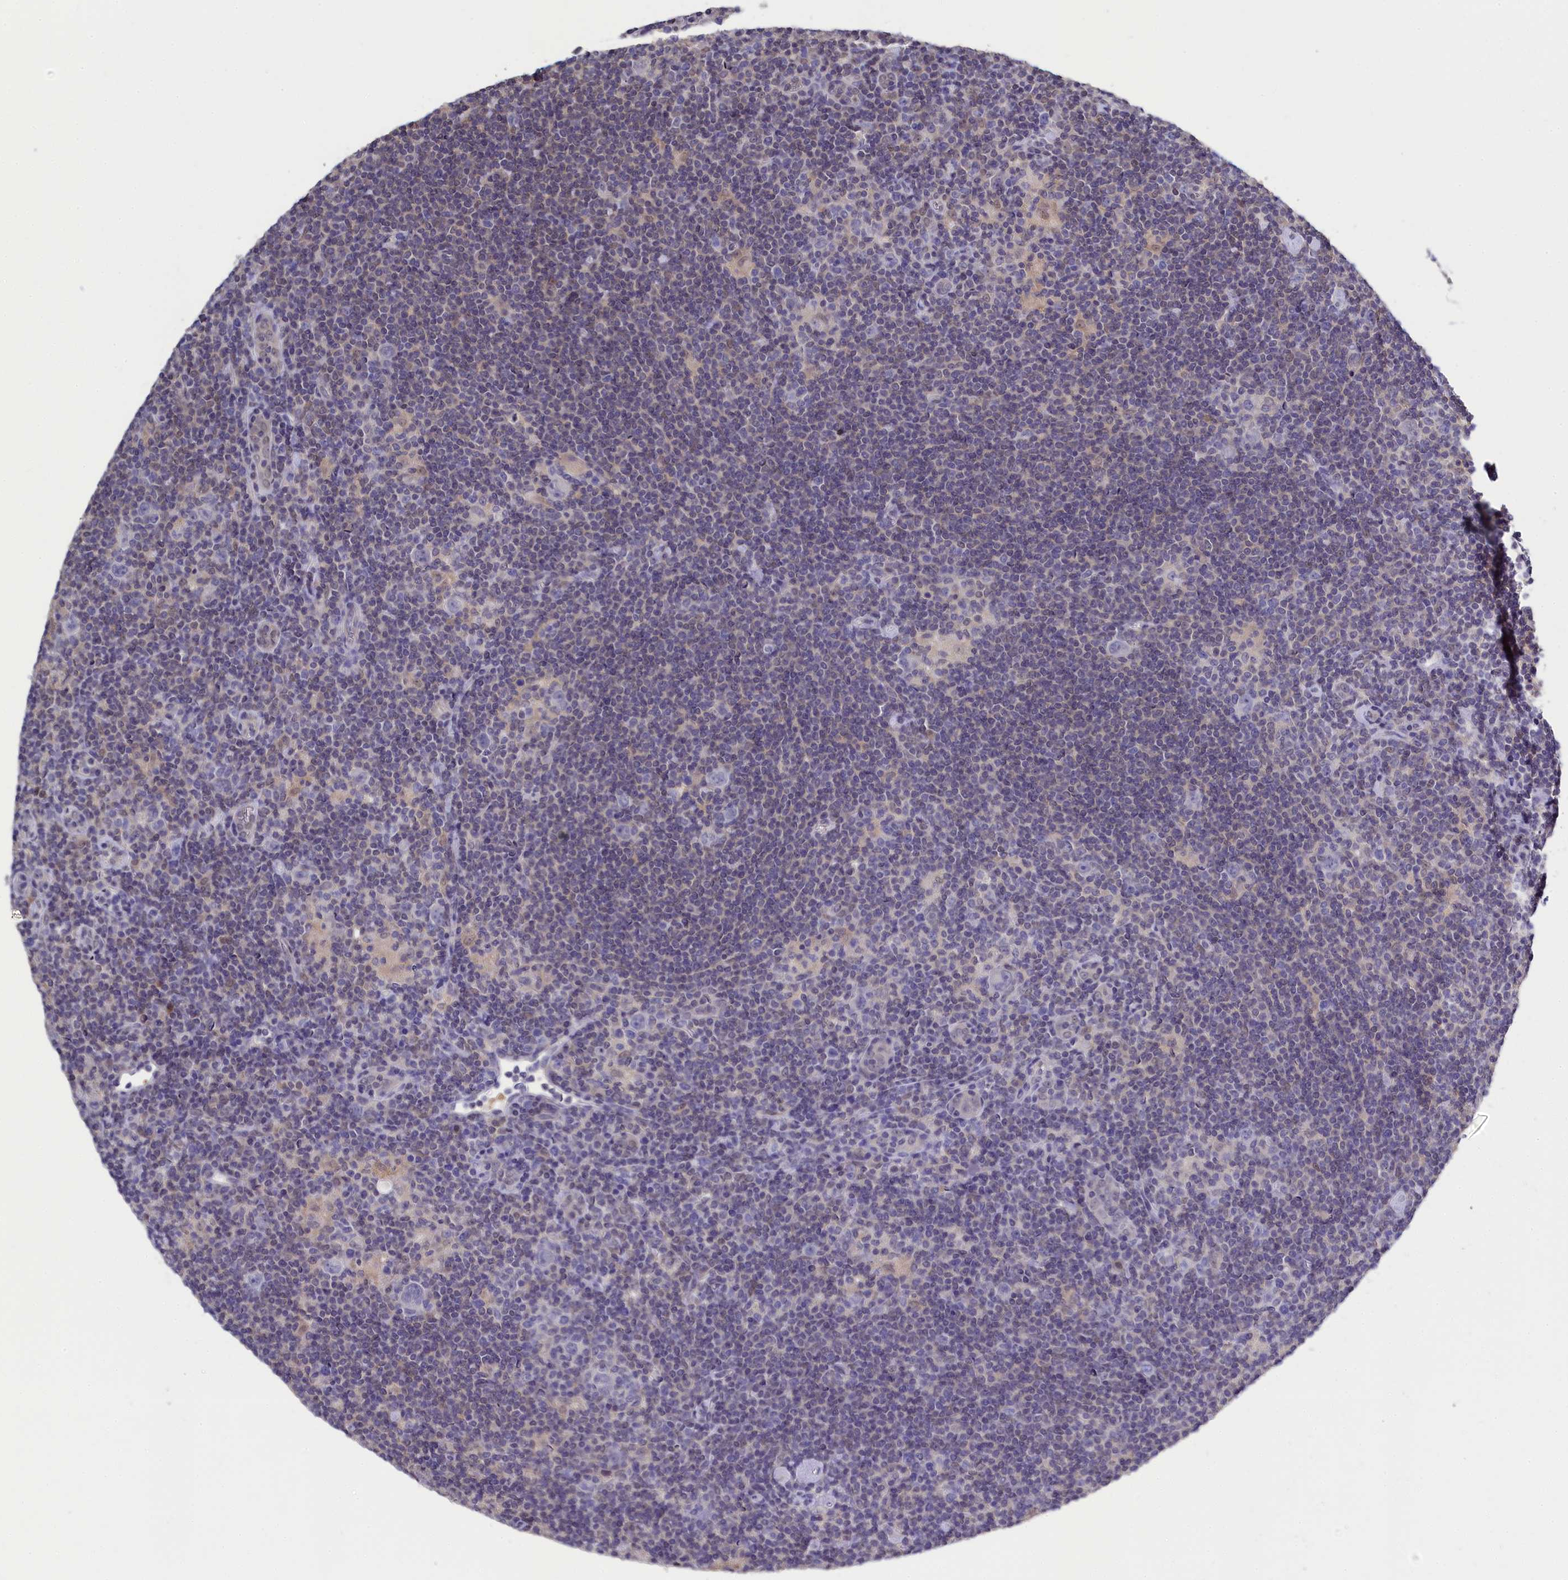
{"staining": {"intensity": "negative", "quantity": "none", "location": "none"}, "tissue": "lymphoma", "cell_type": "Tumor cells", "image_type": "cancer", "snomed": [{"axis": "morphology", "description": "Hodgkin's disease, NOS"}, {"axis": "topography", "description": "Lymph node"}], "caption": "IHC micrograph of human Hodgkin's disease stained for a protein (brown), which exhibits no staining in tumor cells.", "gene": "C11orf54", "patient": {"sex": "female", "age": 57}}